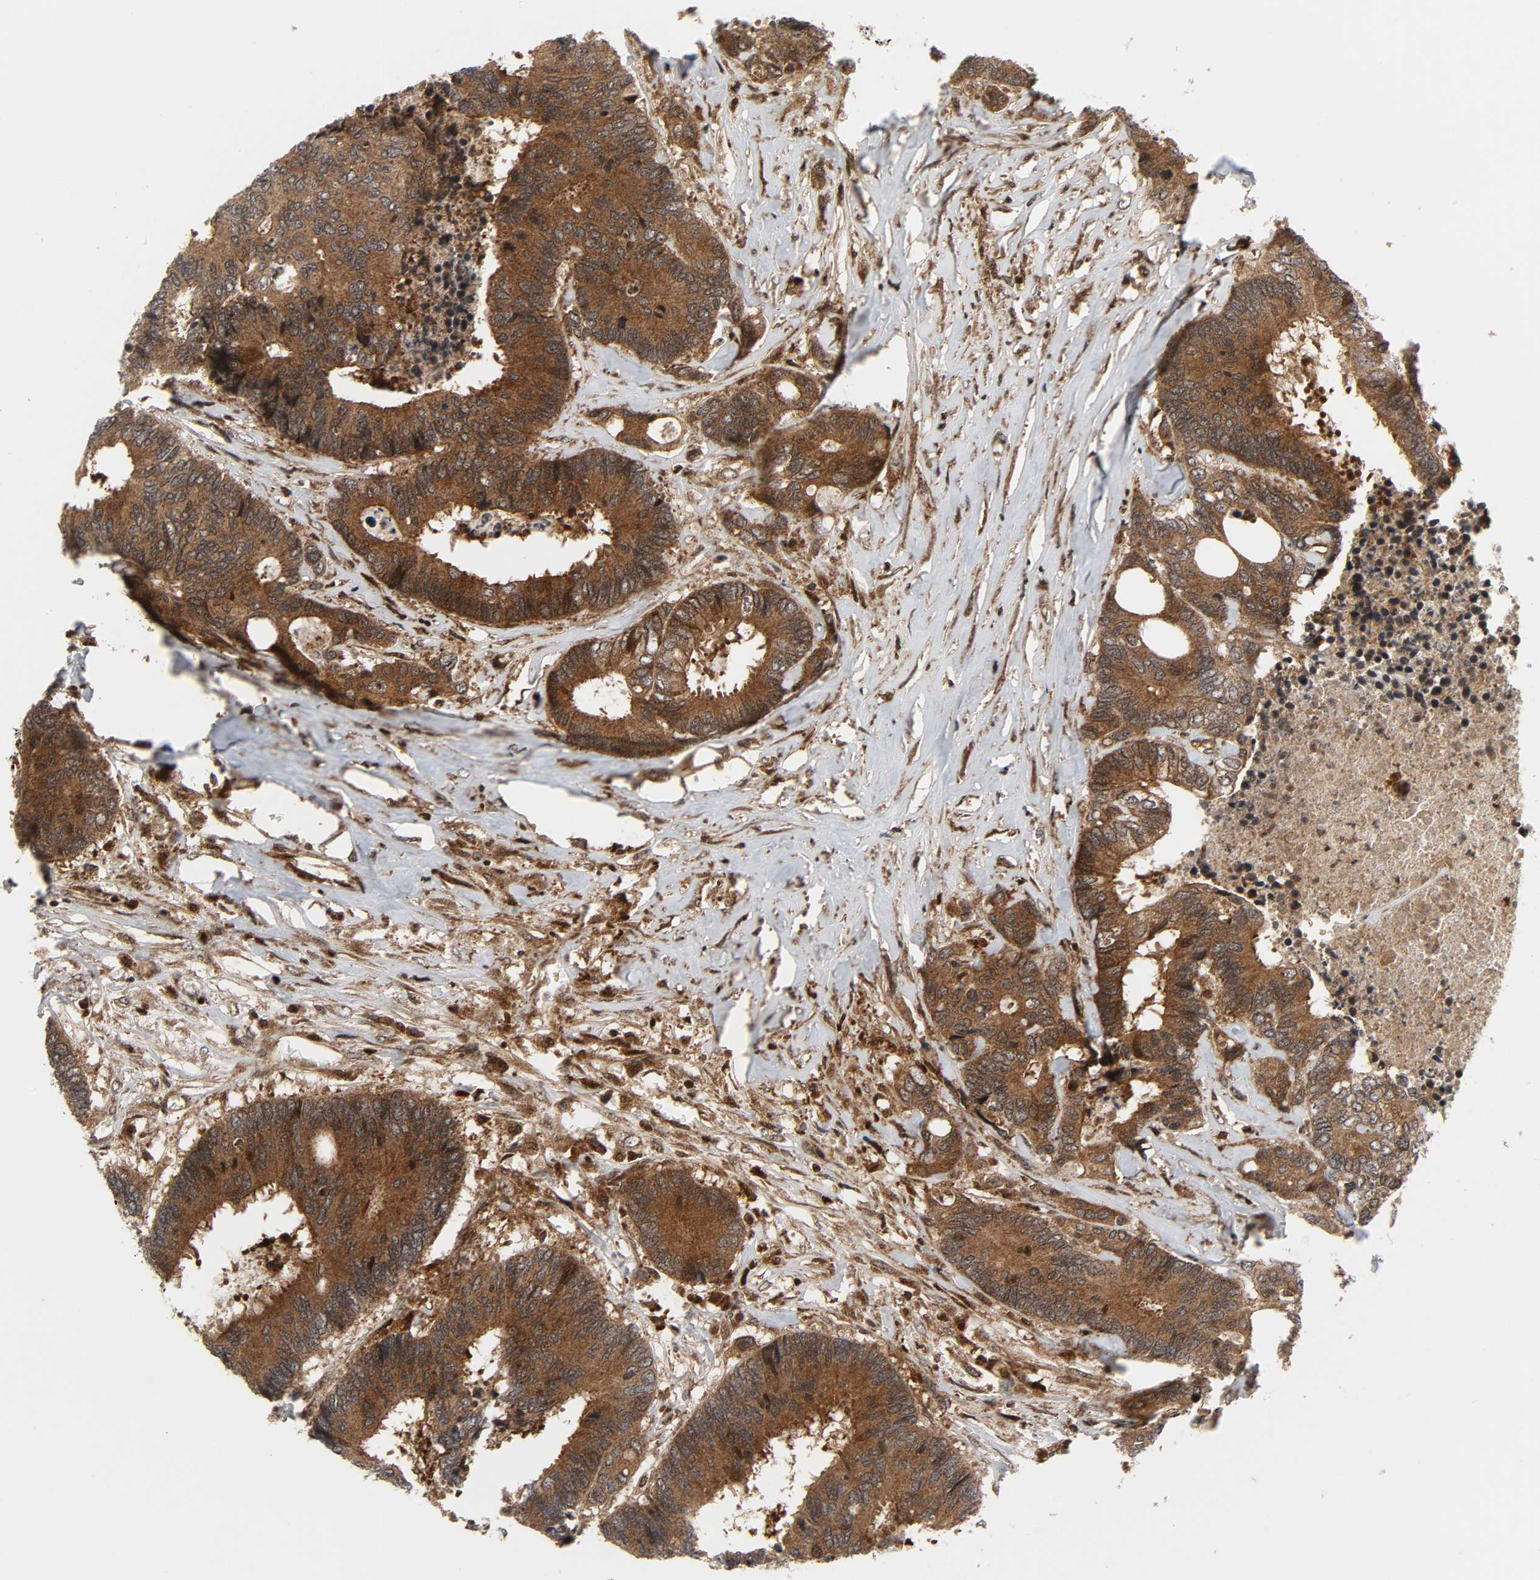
{"staining": {"intensity": "strong", "quantity": ">75%", "location": "cytoplasmic/membranous"}, "tissue": "colorectal cancer", "cell_type": "Tumor cells", "image_type": "cancer", "snomed": [{"axis": "morphology", "description": "Adenocarcinoma, NOS"}, {"axis": "topography", "description": "Rectum"}], "caption": "IHC photomicrograph of neoplastic tissue: colorectal cancer stained using immunohistochemistry (IHC) displays high levels of strong protein expression localized specifically in the cytoplasmic/membranous of tumor cells, appearing as a cytoplasmic/membranous brown color.", "gene": "CHUK", "patient": {"sex": "male", "age": 55}}